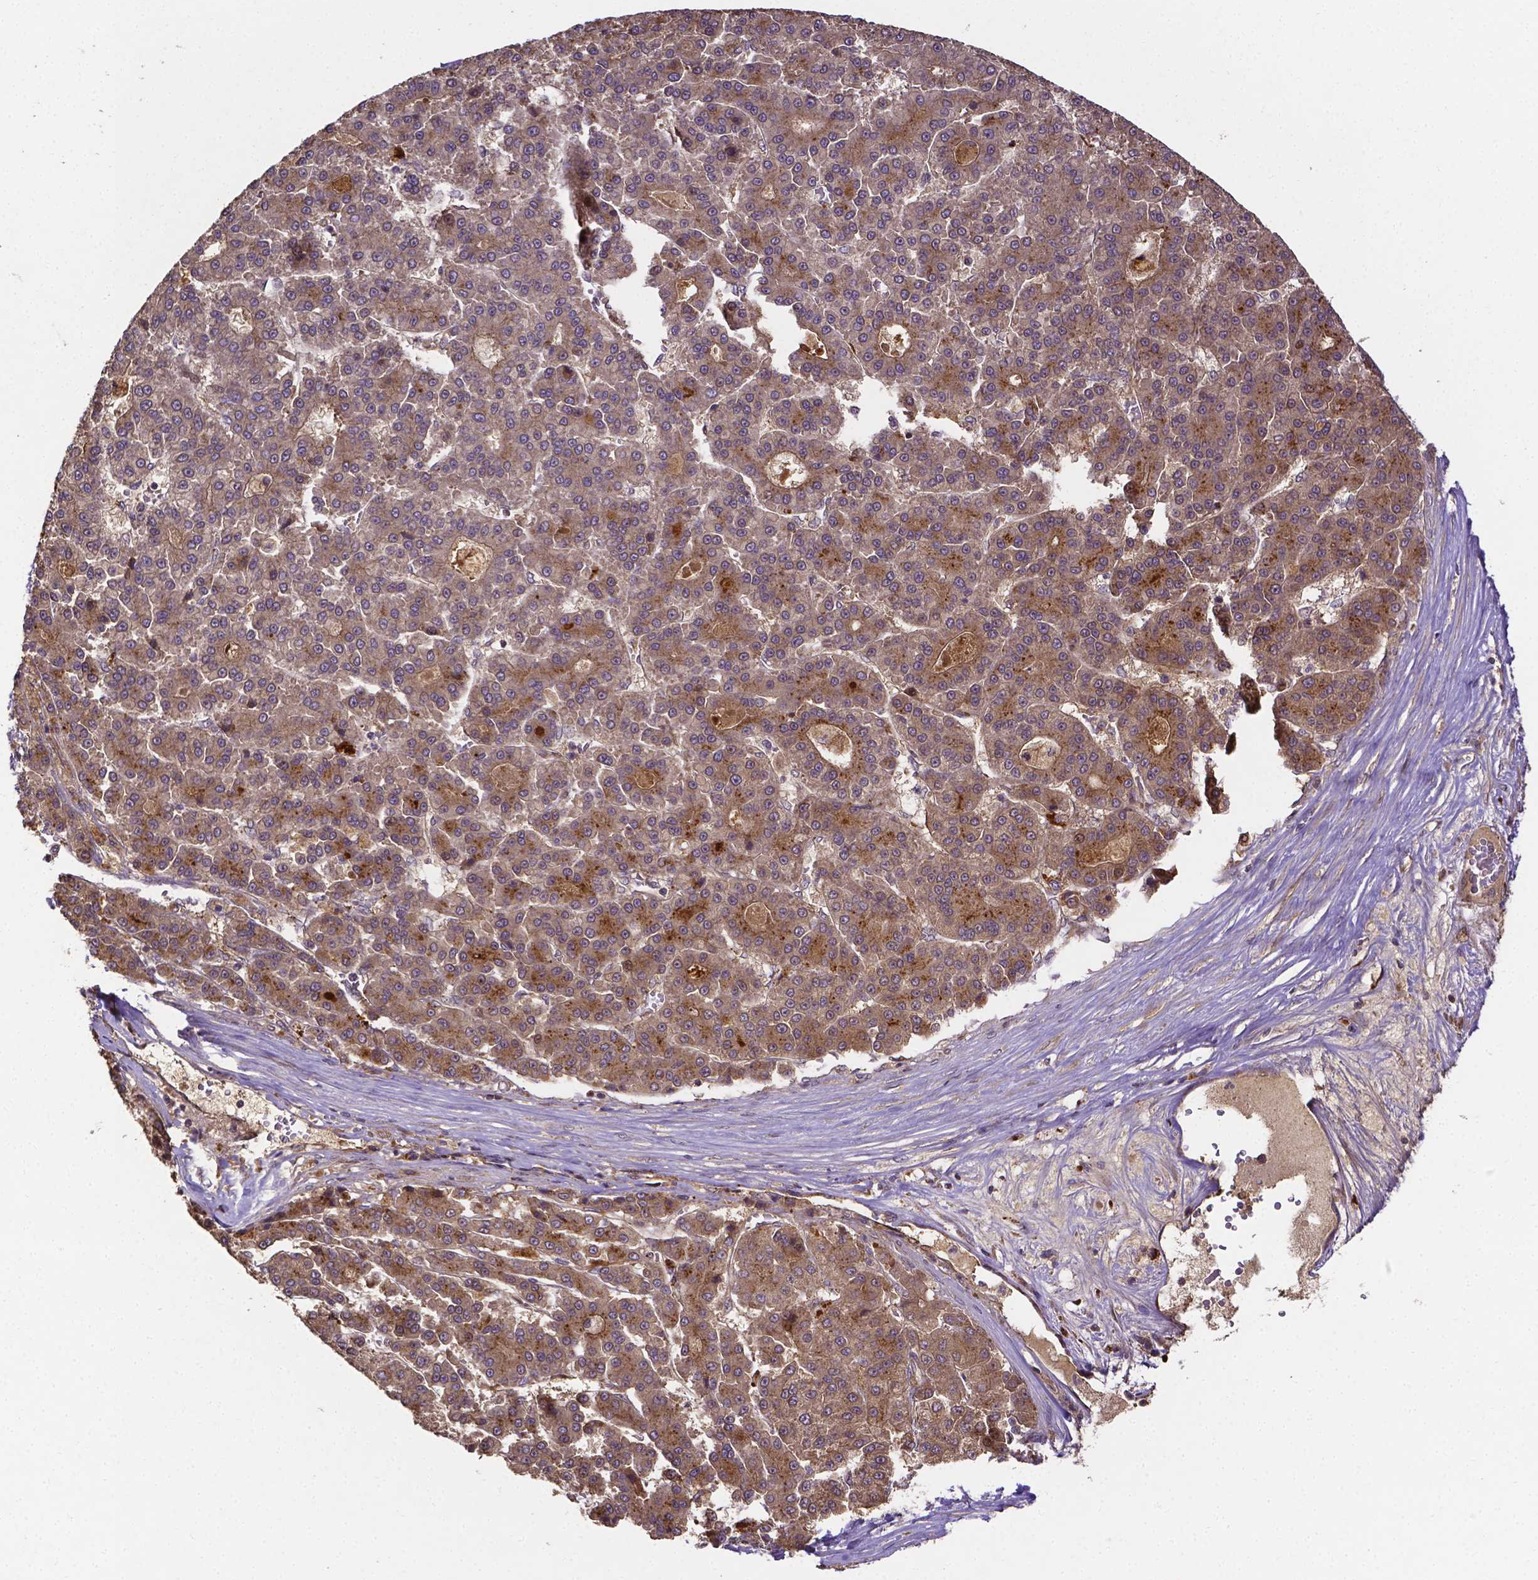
{"staining": {"intensity": "moderate", "quantity": "<25%", "location": "cytoplasmic/membranous"}, "tissue": "liver cancer", "cell_type": "Tumor cells", "image_type": "cancer", "snomed": [{"axis": "morphology", "description": "Carcinoma, Hepatocellular, NOS"}, {"axis": "topography", "description": "Liver"}], "caption": "Liver hepatocellular carcinoma tissue shows moderate cytoplasmic/membranous expression in approximately <25% of tumor cells, visualized by immunohistochemistry.", "gene": "RNF123", "patient": {"sex": "male", "age": 70}}